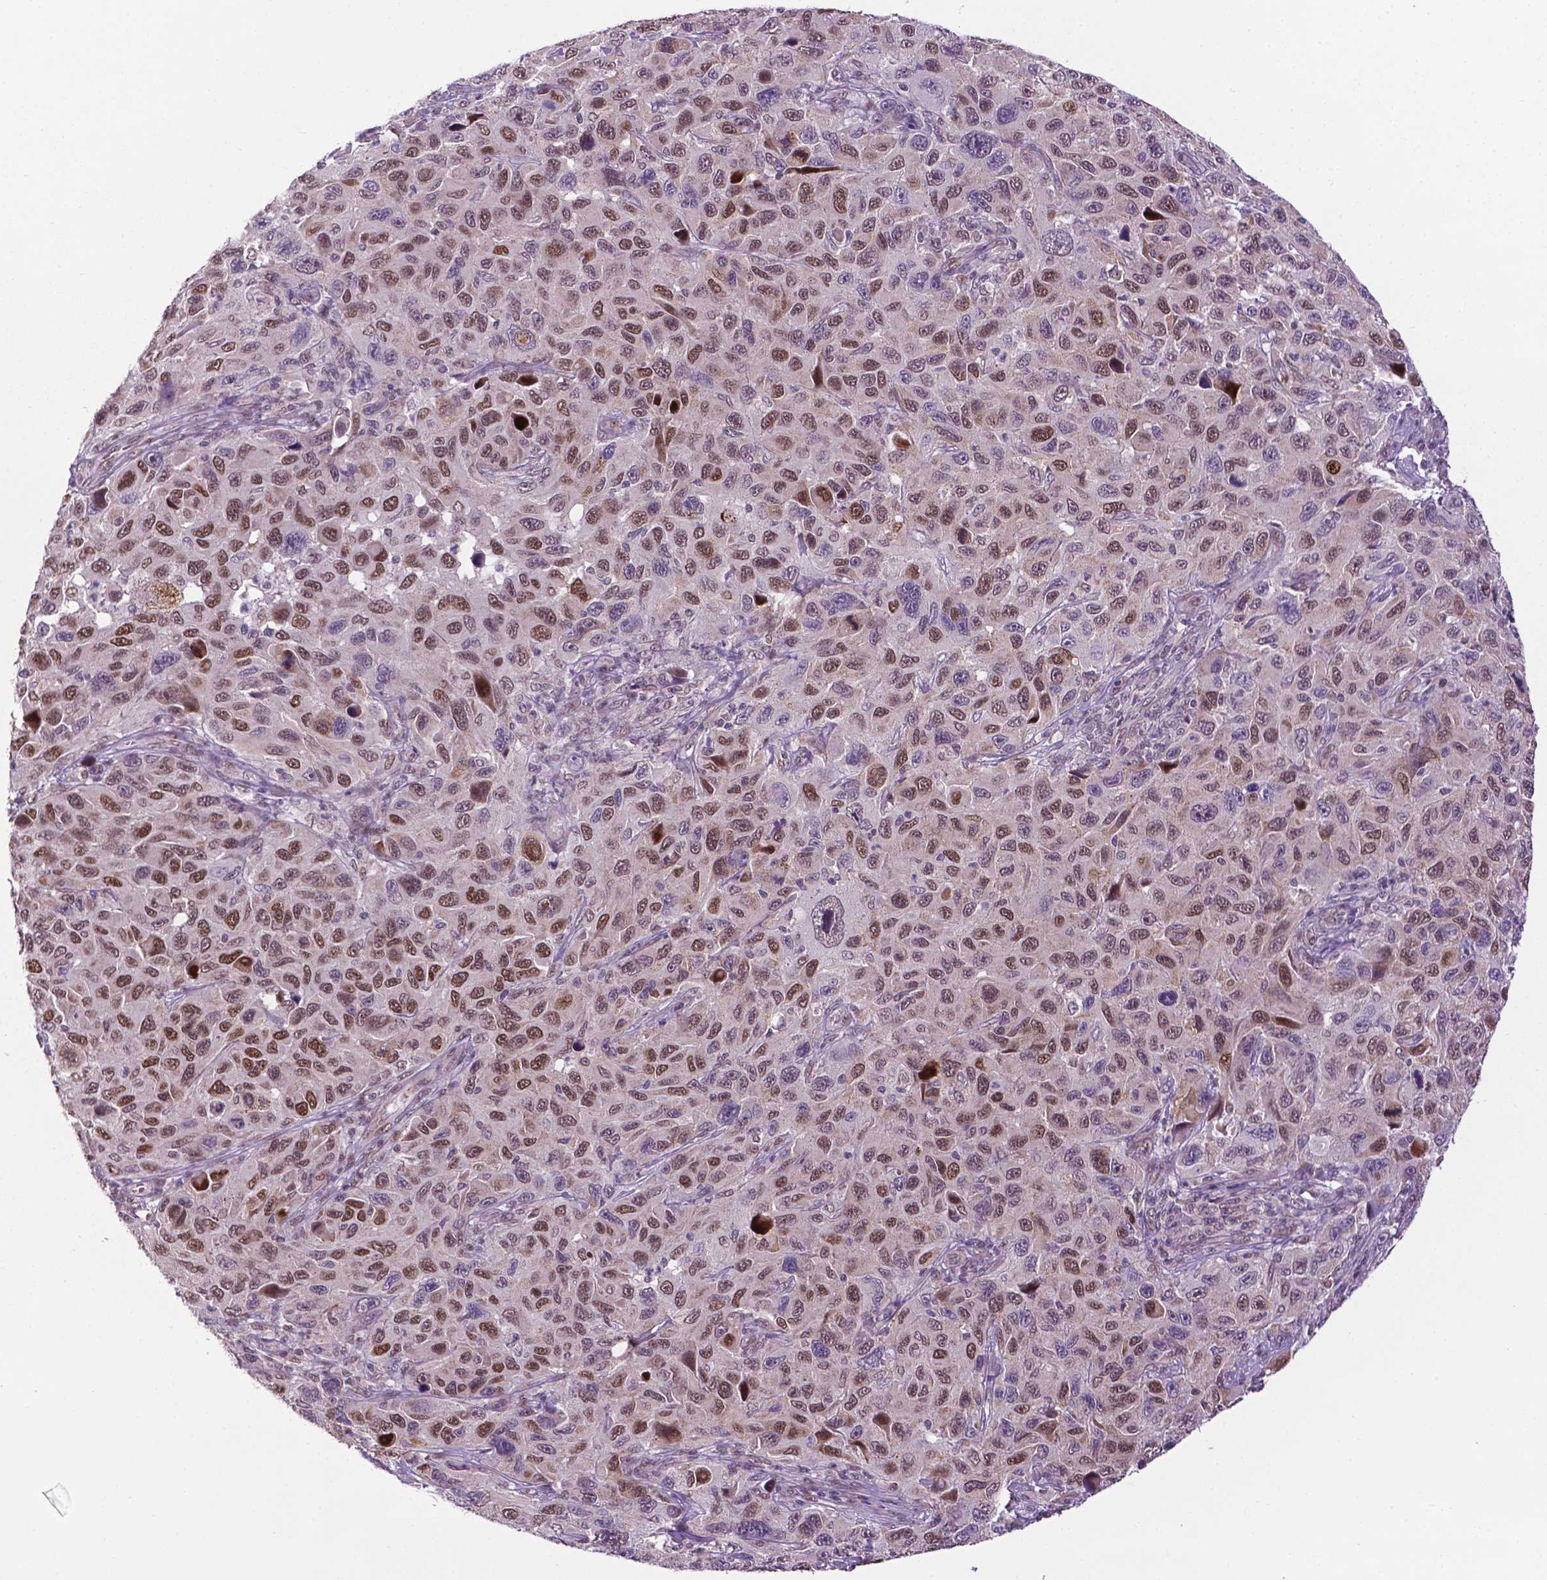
{"staining": {"intensity": "moderate", "quantity": "25%-75%", "location": "nuclear"}, "tissue": "melanoma", "cell_type": "Tumor cells", "image_type": "cancer", "snomed": [{"axis": "morphology", "description": "Malignant melanoma, NOS"}, {"axis": "topography", "description": "Skin"}], "caption": "Human malignant melanoma stained for a protein (brown) demonstrates moderate nuclear positive expression in approximately 25%-75% of tumor cells.", "gene": "ZNF41", "patient": {"sex": "male", "age": 53}}